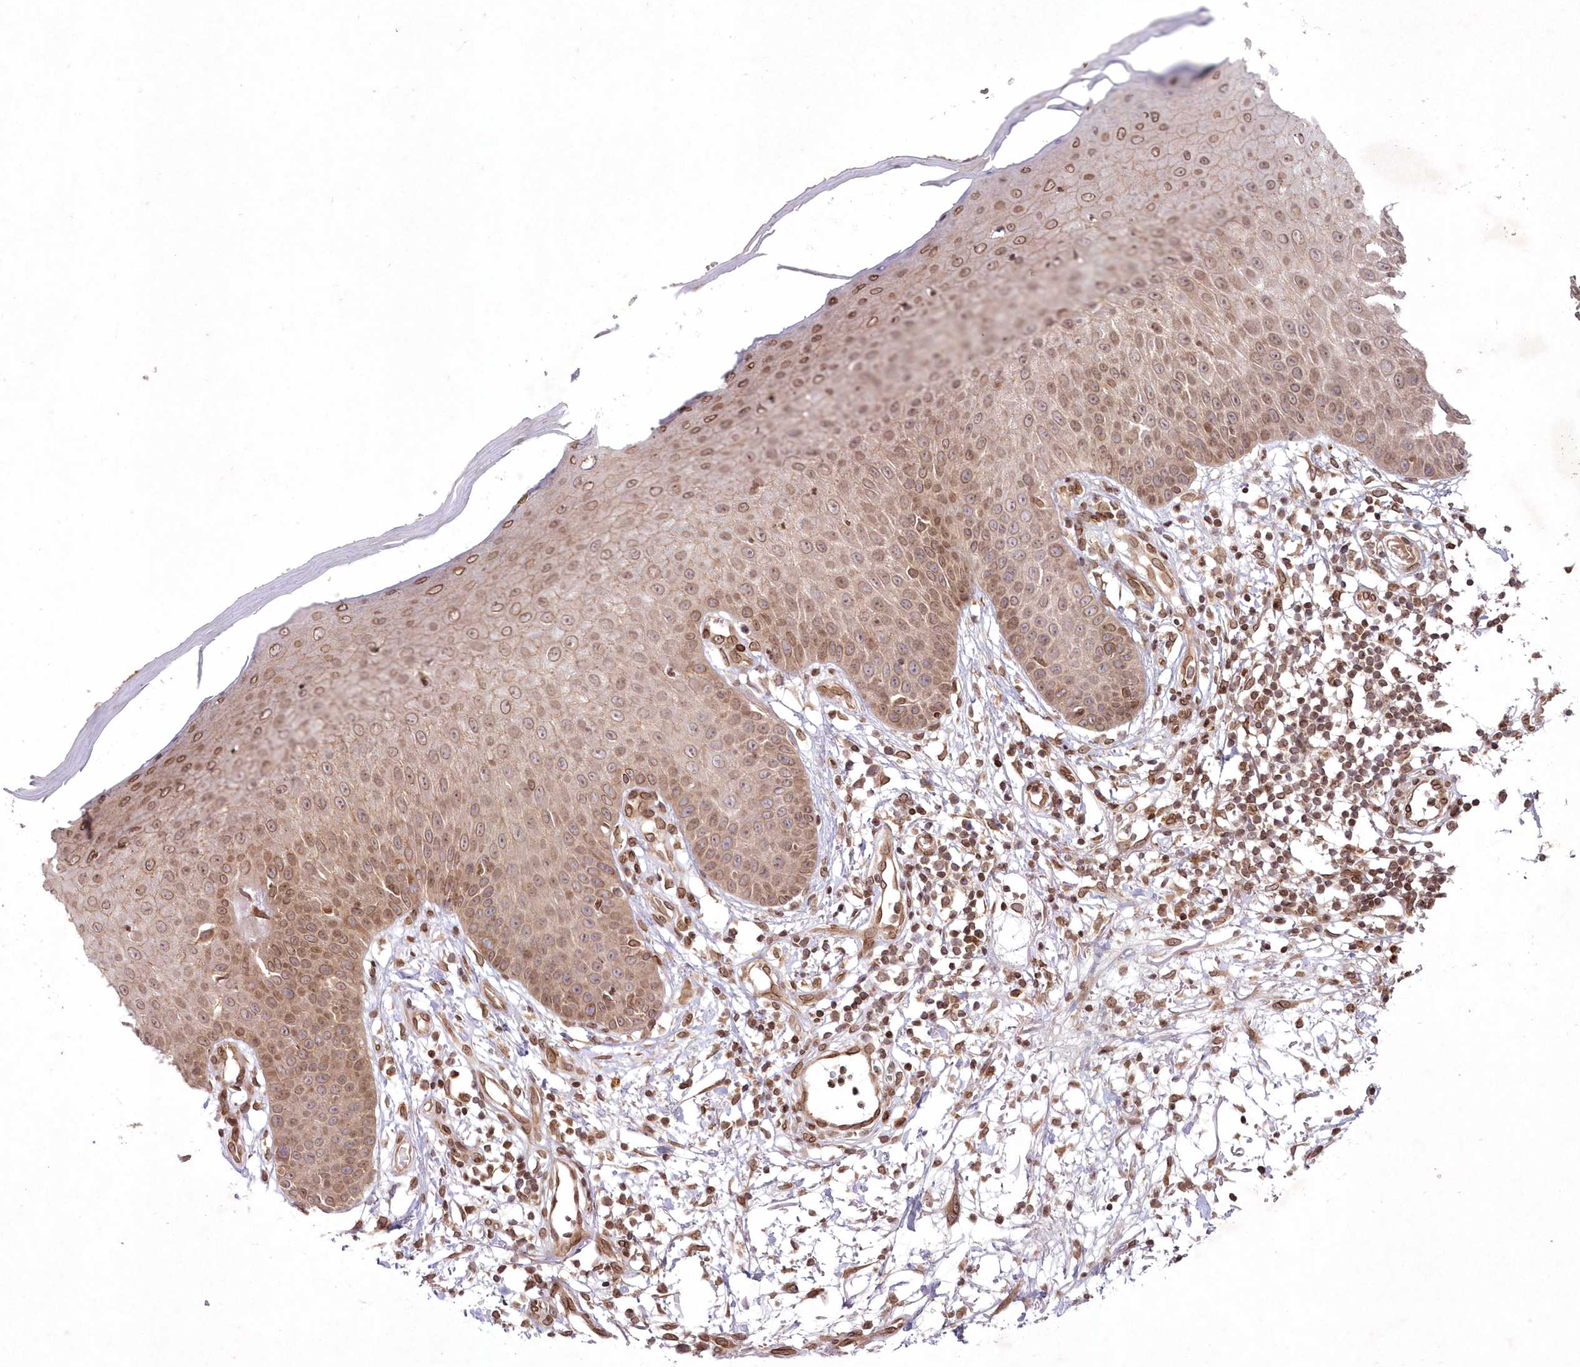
{"staining": {"intensity": "moderate", "quantity": "25%-75%", "location": "cytoplasmic/membranous"}, "tissue": "skin", "cell_type": "Fibroblasts", "image_type": "normal", "snomed": [{"axis": "morphology", "description": "Normal tissue, NOS"}, {"axis": "morphology", "description": "Inflammation, NOS"}, {"axis": "topography", "description": "Skin"}], "caption": "Immunohistochemical staining of normal skin demonstrates medium levels of moderate cytoplasmic/membranous positivity in about 25%-75% of fibroblasts.", "gene": "DNAJC27", "patient": {"sex": "female", "age": 44}}